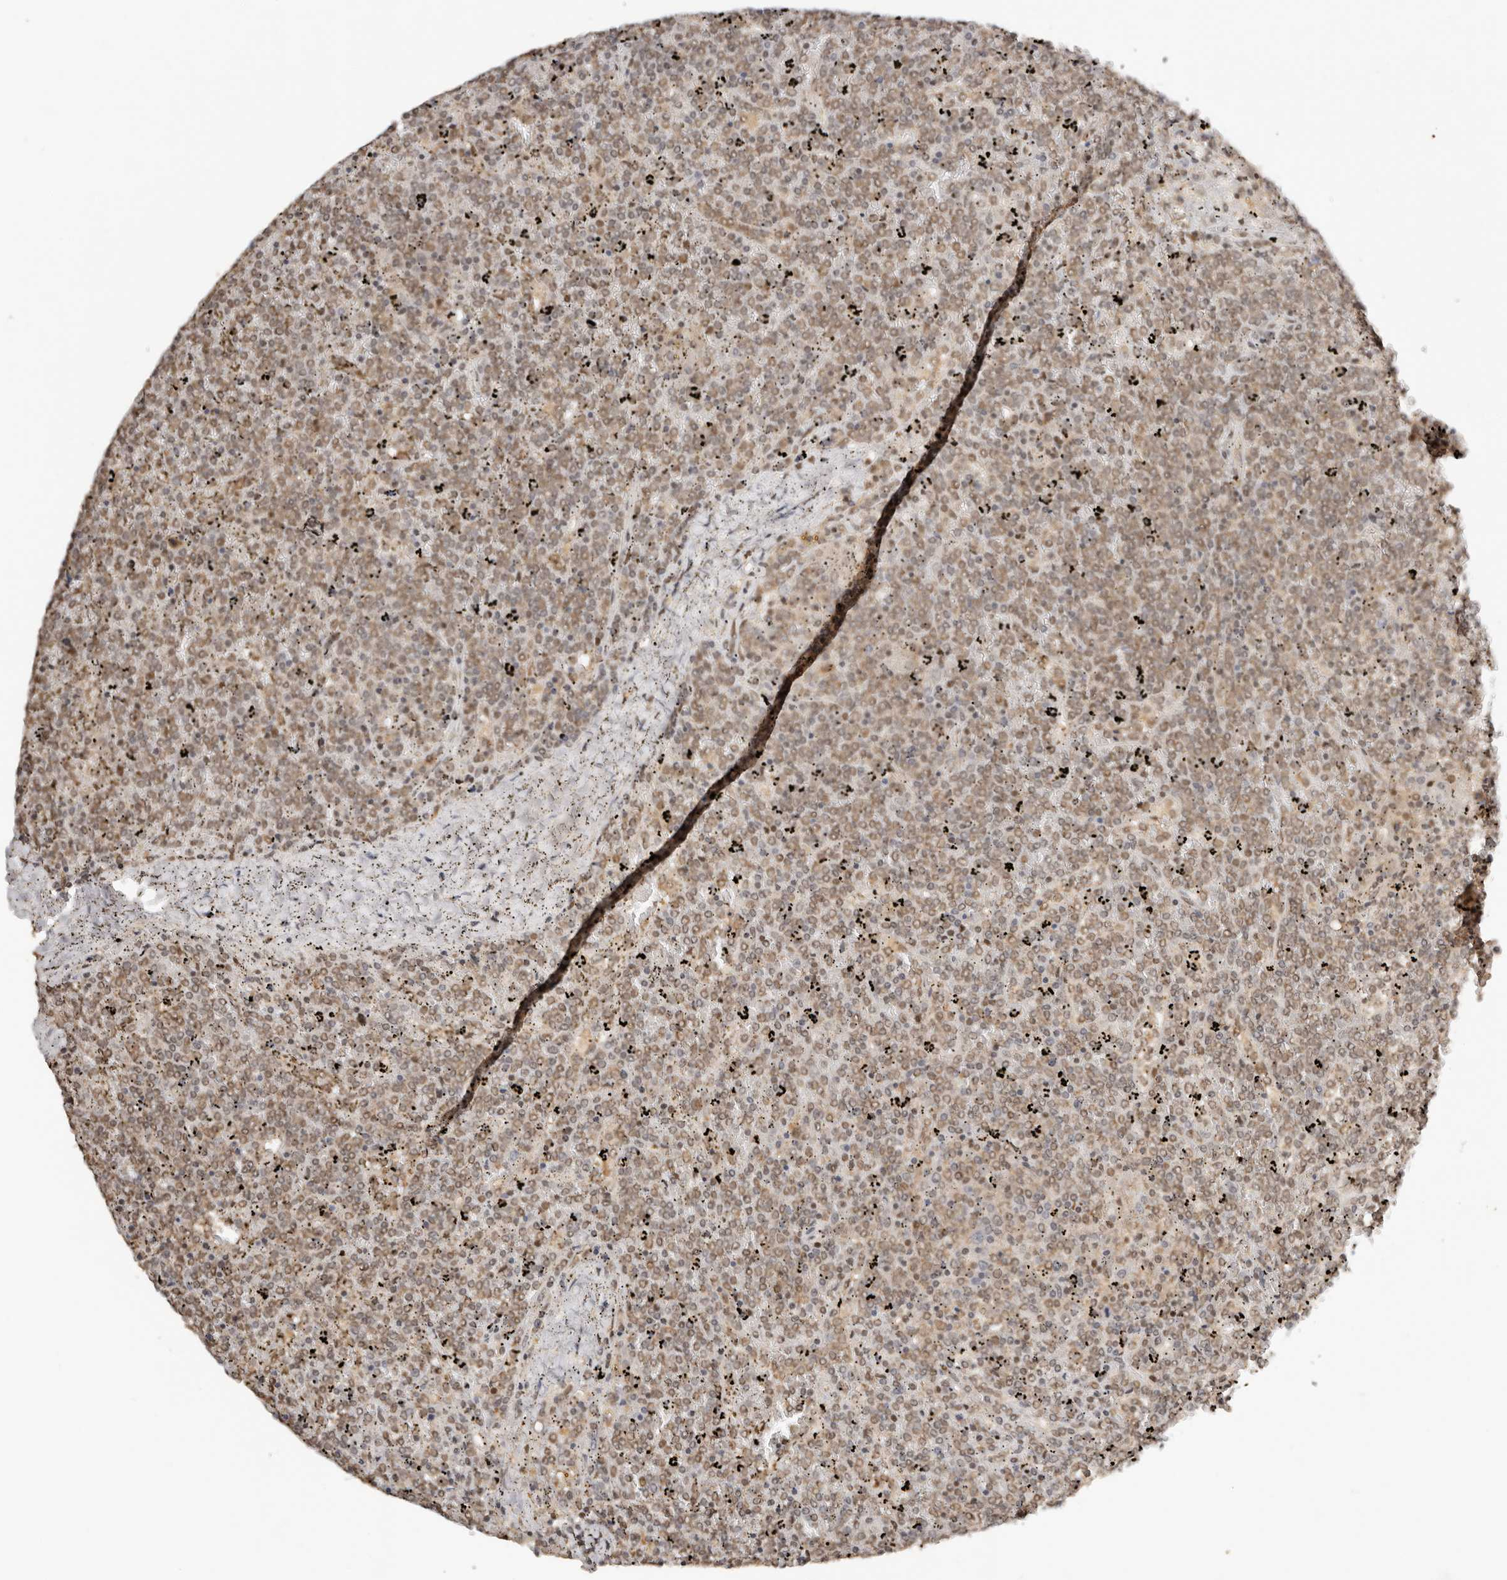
{"staining": {"intensity": "moderate", "quantity": "25%-75%", "location": "cytoplasmic/membranous"}, "tissue": "lymphoma", "cell_type": "Tumor cells", "image_type": "cancer", "snomed": [{"axis": "morphology", "description": "Malignant lymphoma, non-Hodgkin's type, Low grade"}, {"axis": "topography", "description": "Spleen"}], "caption": "Moderate cytoplasmic/membranous staining for a protein is identified in approximately 25%-75% of tumor cells of malignant lymphoma, non-Hodgkin's type (low-grade) using immunohistochemistry (IHC).", "gene": "SEC14L1", "patient": {"sex": "female", "age": 19}}